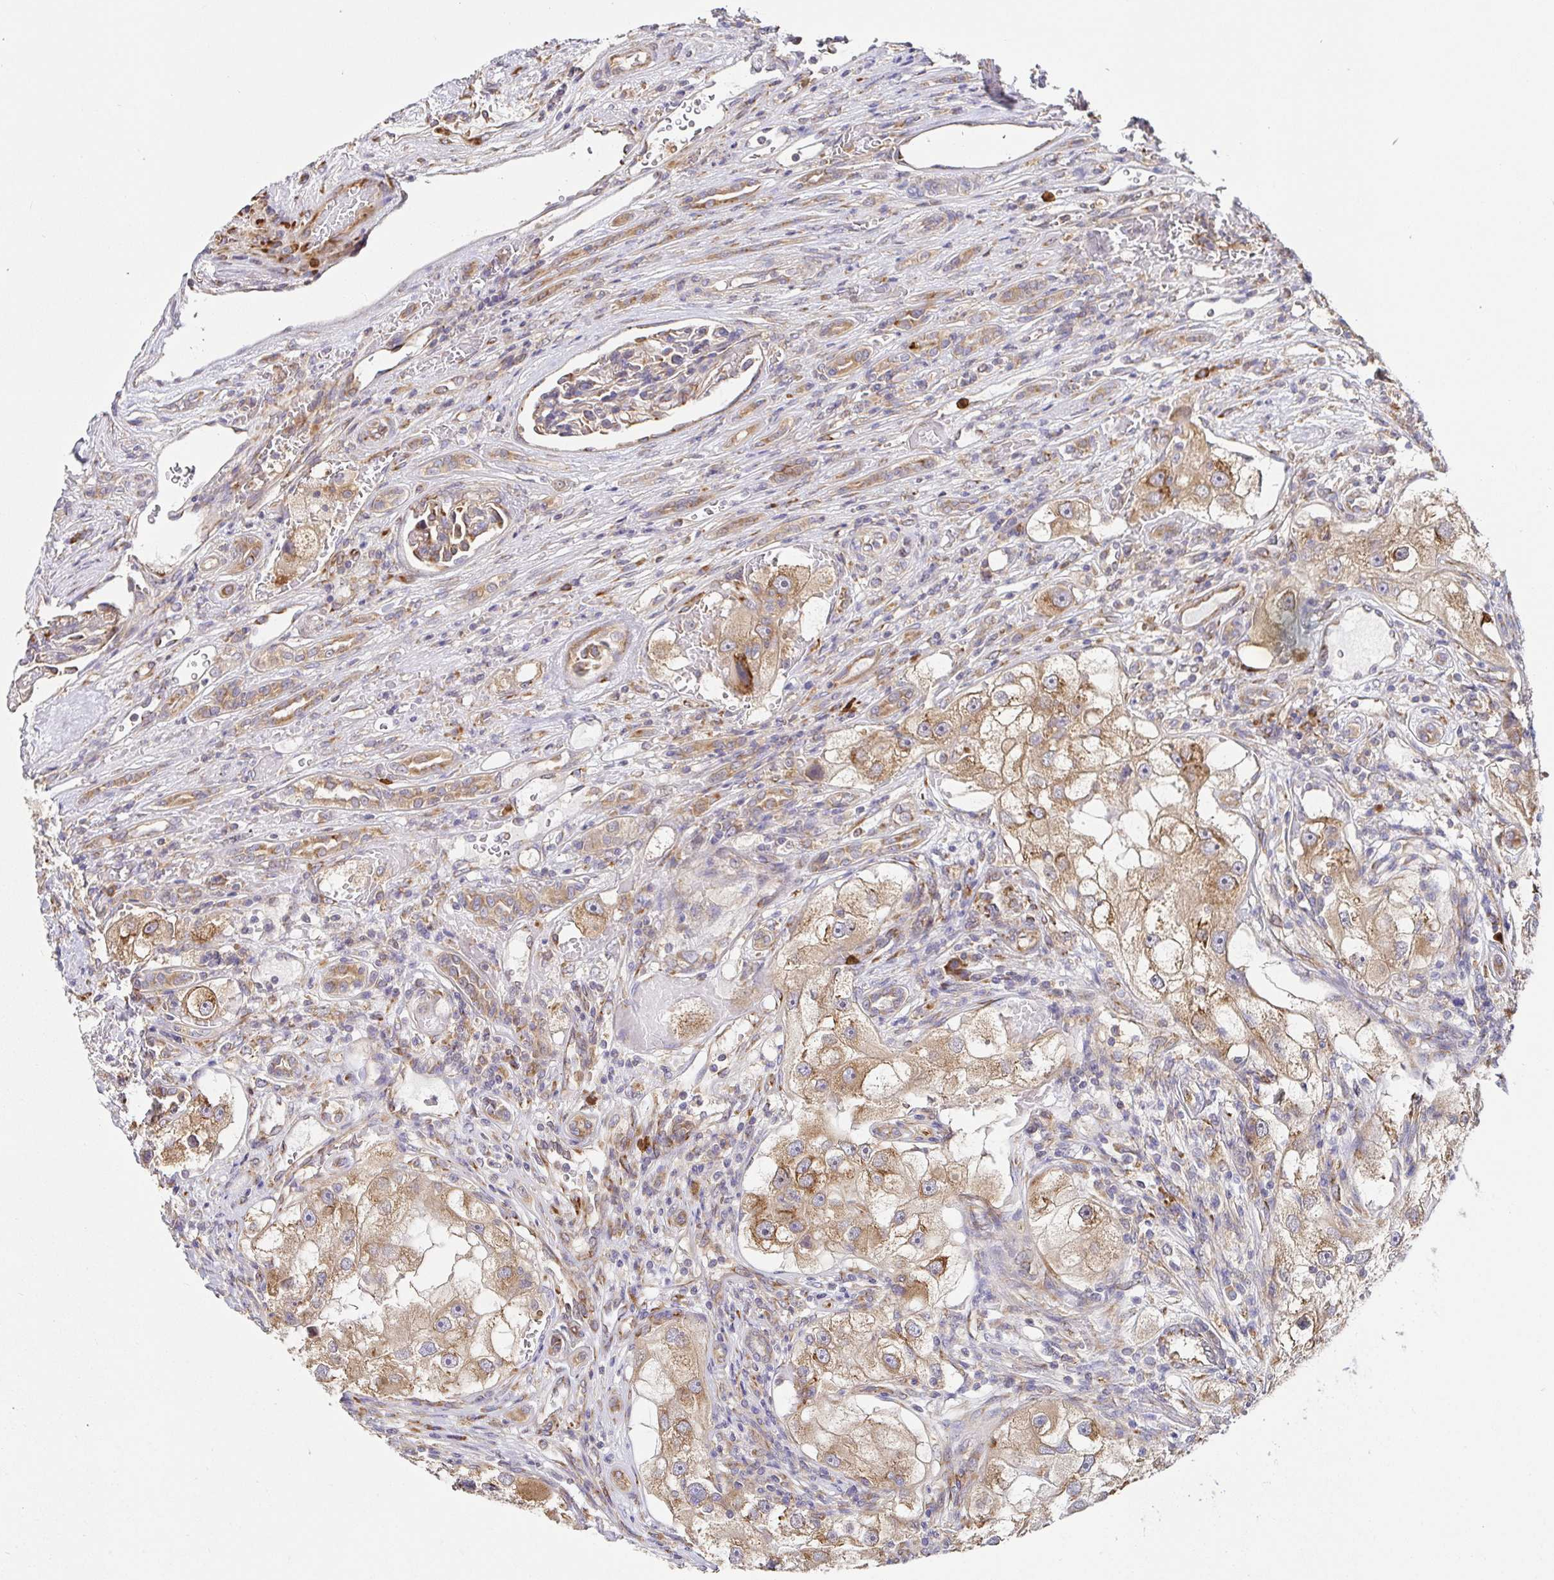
{"staining": {"intensity": "moderate", "quantity": ">75%", "location": "cytoplasmic/membranous"}, "tissue": "renal cancer", "cell_type": "Tumor cells", "image_type": "cancer", "snomed": [{"axis": "morphology", "description": "Adenocarcinoma, NOS"}, {"axis": "topography", "description": "Kidney"}], "caption": "Immunohistochemistry micrograph of human renal adenocarcinoma stained for a protein (brown), which reveals medium levels of moderate cytoplasmic/membranous expression in approximately >75% of tumor cells.", "gene": "PDPK1", "patient": {"sex": "male", "age": 63}}